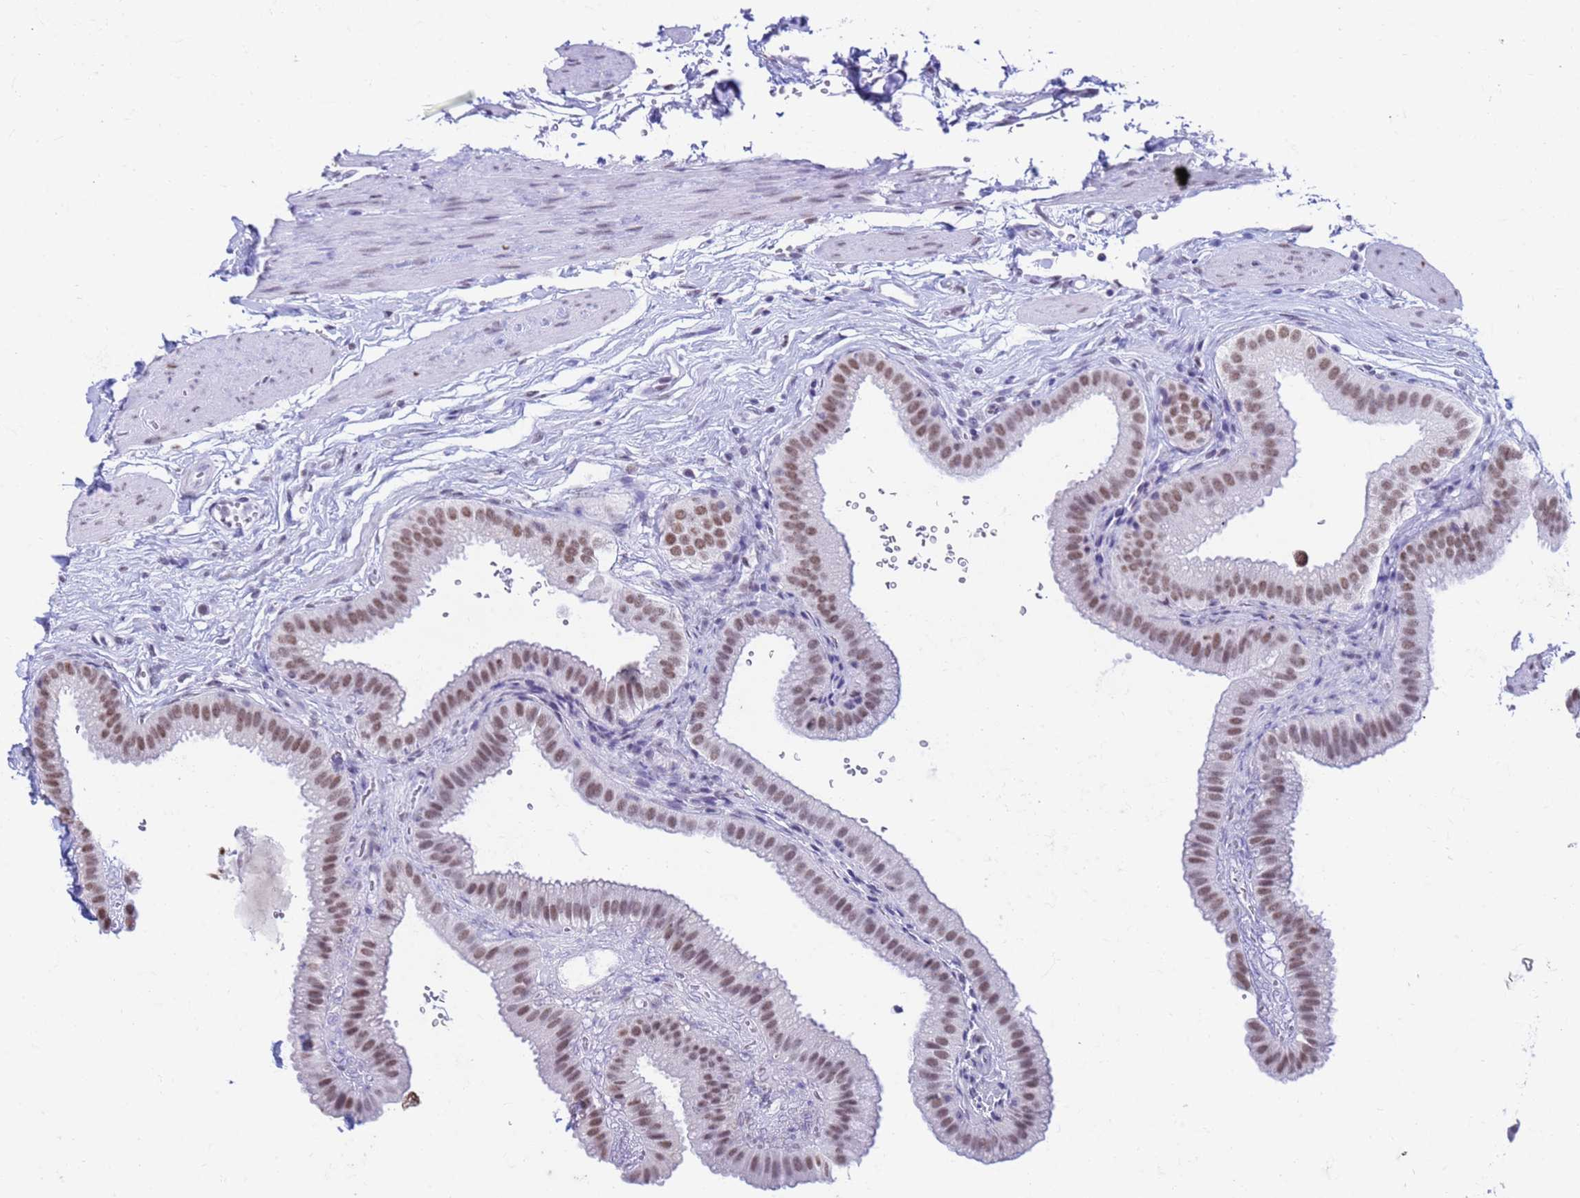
{"staining": {"intensity": "strong", "quantity": ">75%", "location": "nuclear"}, "tissue": "gallbladder", "cell_type": "Glandular cells", "image_type": "normal", "snomed": [{"axis": "morphology", "description": "Normal tissue, NOS"}, {"axis": "topography", "description": "Gallbladder"}], "caption": "Approximately >75% of glandular cells in normal human gallbladder display strong nuclear protein expression as visualized by brown immunohistochemical staining.", "gene": "FAM170B", "patient": {"sex": "female", "age": 61}}